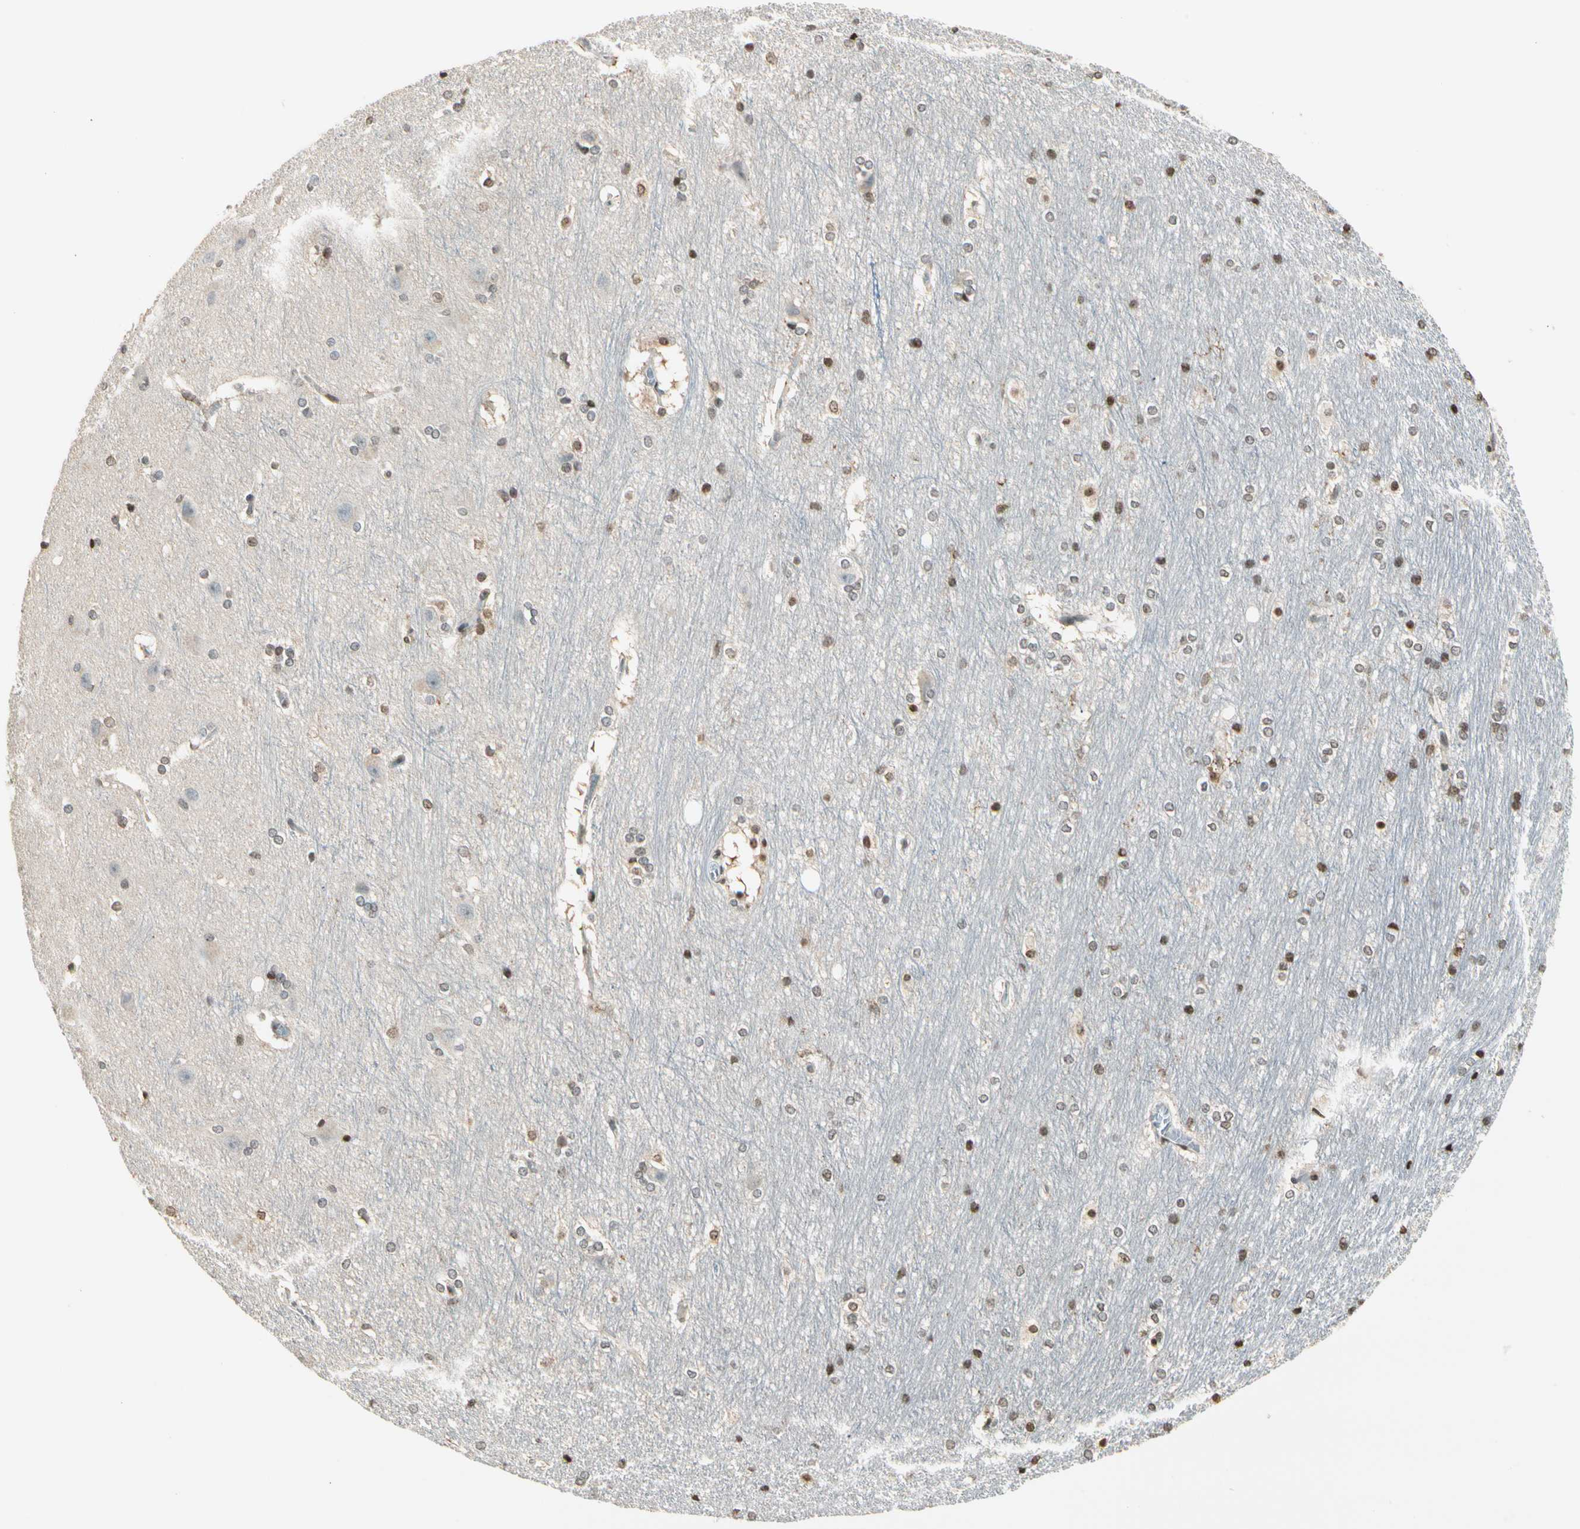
{"staining": {"intensity": "moderate", "quantity": ">75%", "location": "nuclear"}, "tissue": "hippocampus", "cell_type": "Glial cells", "image_type": "normal", "snomed": [{"axis": "morphology", "description": "Normal tissue, NOS"}, {"axis": "topography", "description": "Hippocampus"}], "caption": "Glial cells display medium levels of moderate nuclear expression in approximately >75% of cells in normal hippocampus. Nuclei are stained in blue.", "gene": "FER", "patient": {"sex": "female", "age": 19}}